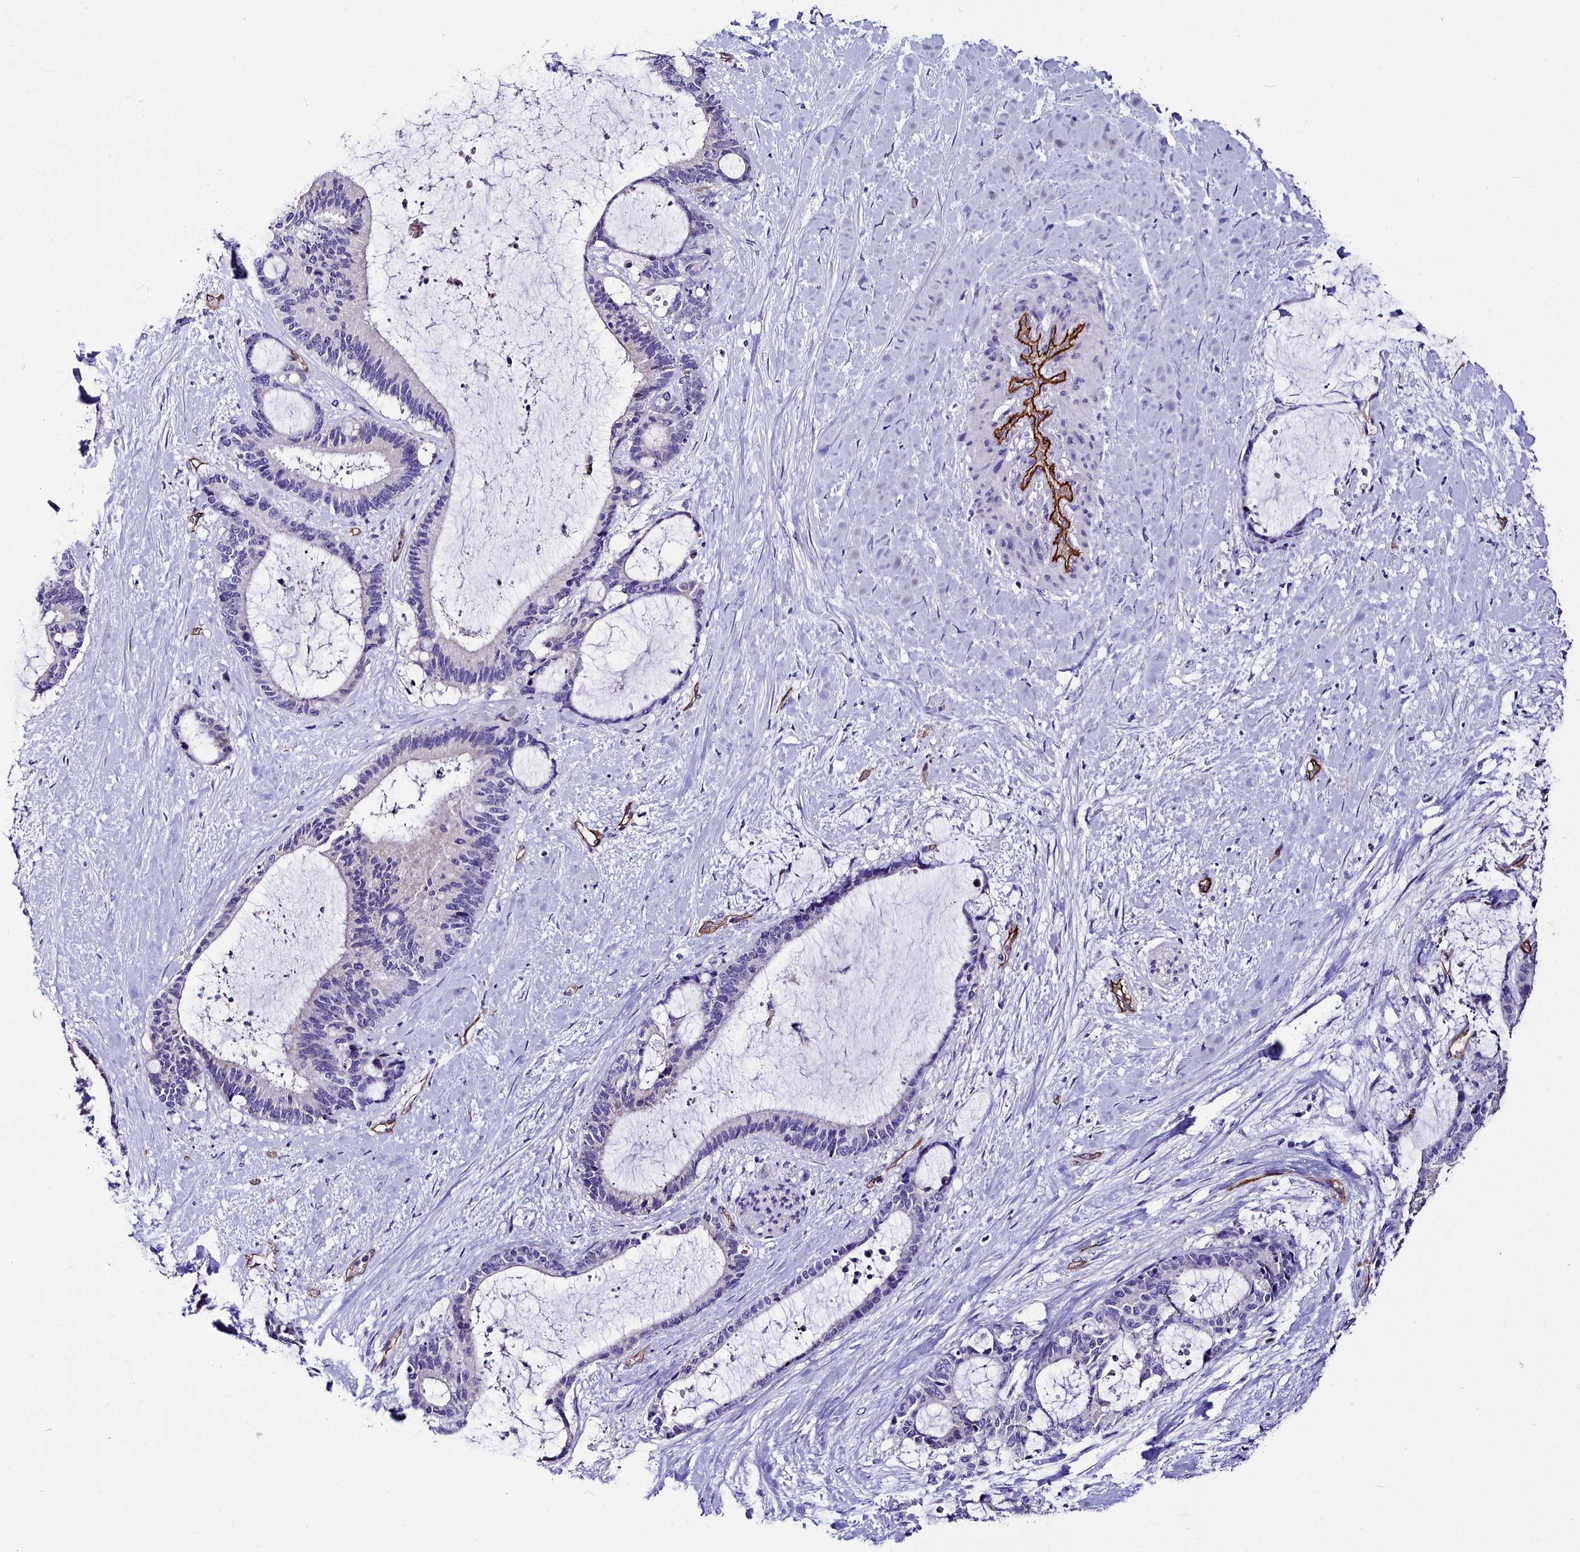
{"staining": {"intensity": "negative", "quantity": "none", "location": "none"}, "tissue": "liver cancer", "cell_type": "Tumor cells", "image_type": "cancer", "snomed": [{"axis": "morphology", "description": "Normal tissue, NOS"}, {"axis": "morphology", "description": "Cholangiocarcinoma"}, {"axis": "topography", "description": "Liver"}, {"axis": "topography", "description": "Peripheral nerve tissue"}], "caption": "Tumor cells are negative for brown protein staining in liver cholangiocarcinoma.", "gene": "CYP4F11", "patient": {"sex": "female", "age": 73}}